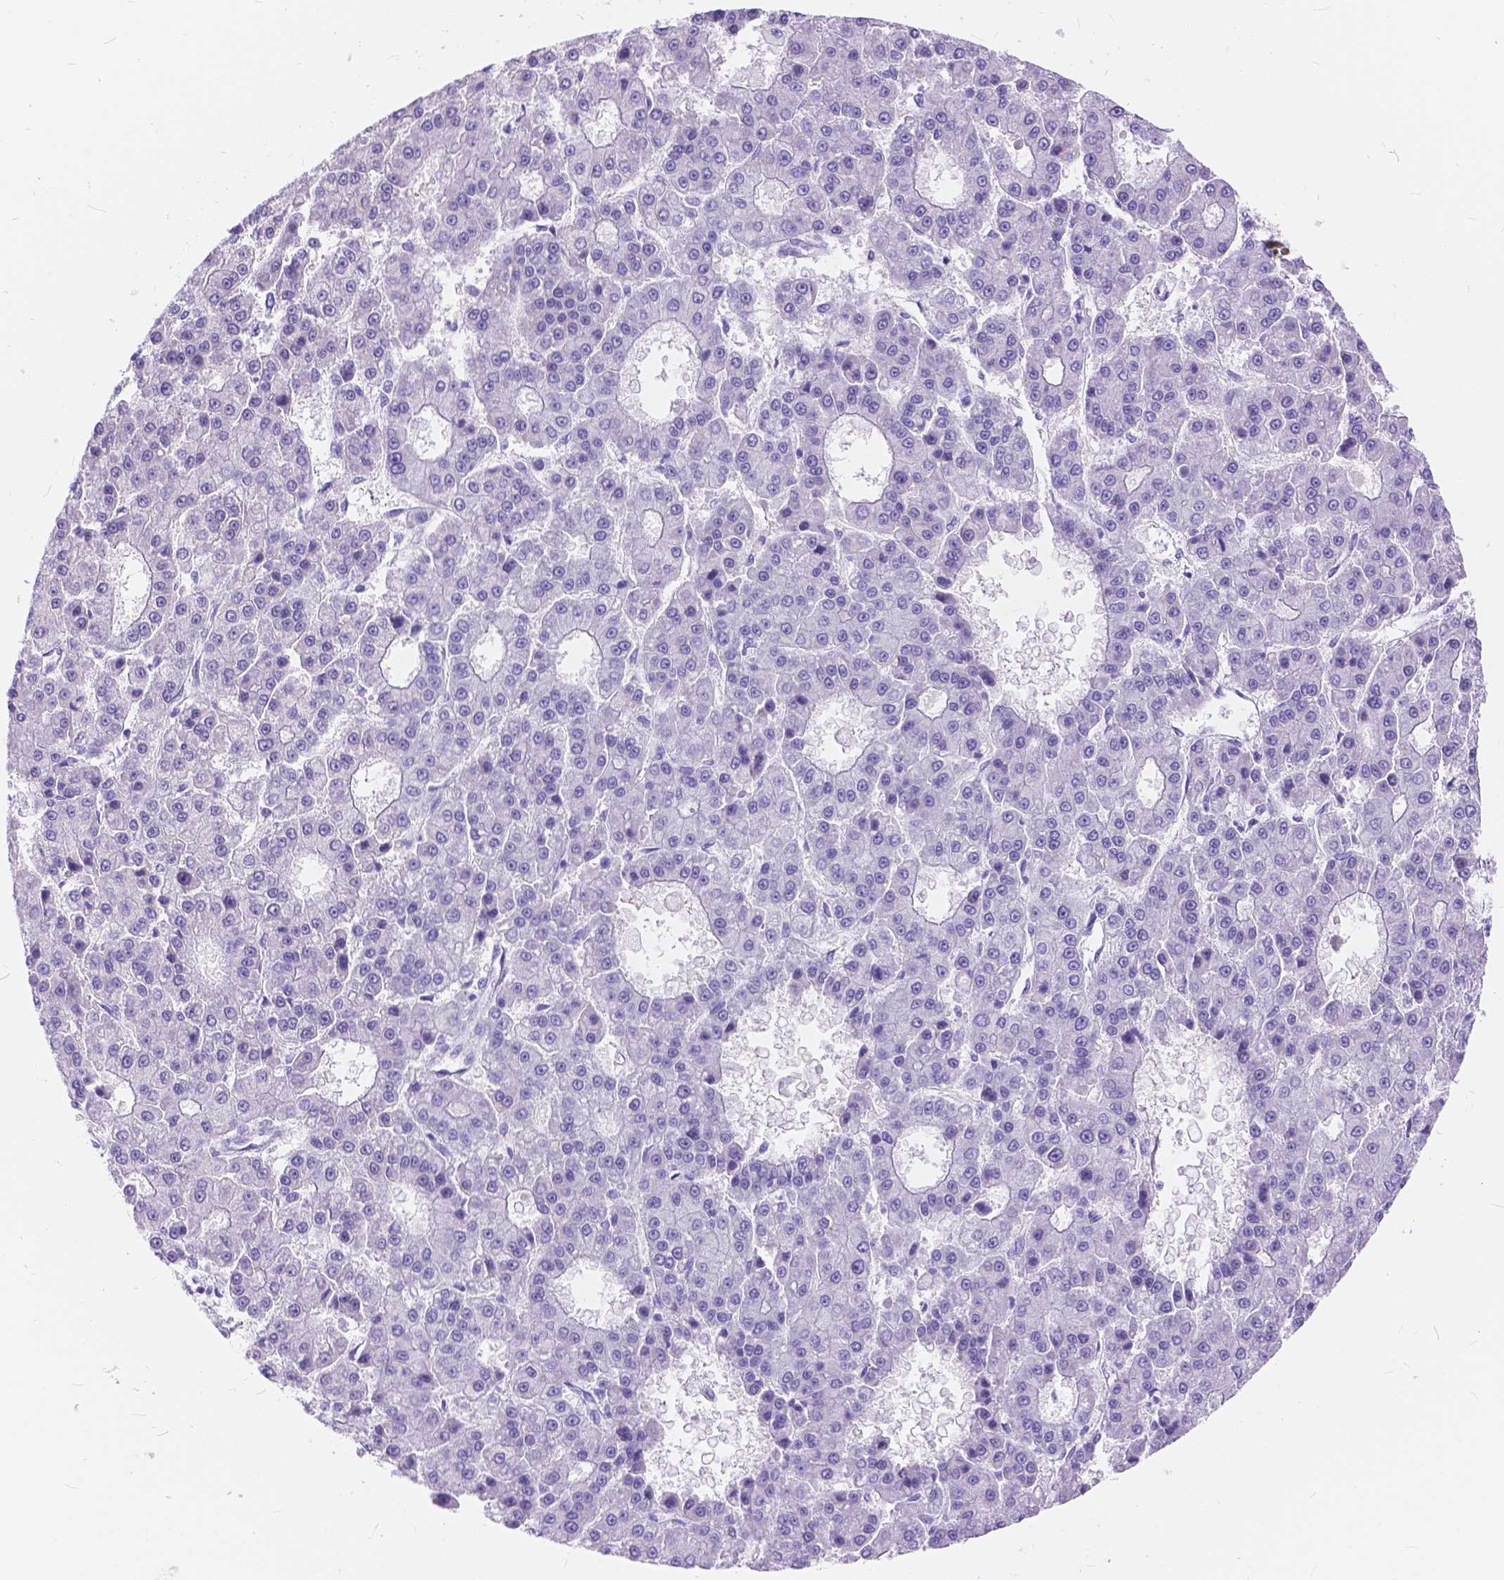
{"staining": {"intensity": "negative", "quantity": "none", "location": "none"}, "tissue": "liver cancer", "cell_type": "Tumor cells", "image_type": "cancer", "snomed": [{"axis": "morphology", "description": "Carcinoma, Hepatocellular, NOS"}, {"axis": "topography", "description": "Liver"}], "caption": "Tumor cells show no significant protein positivity in liver cancer.", "gene": "FOXL2", "patient": {"sex": "male", "age": 70}}